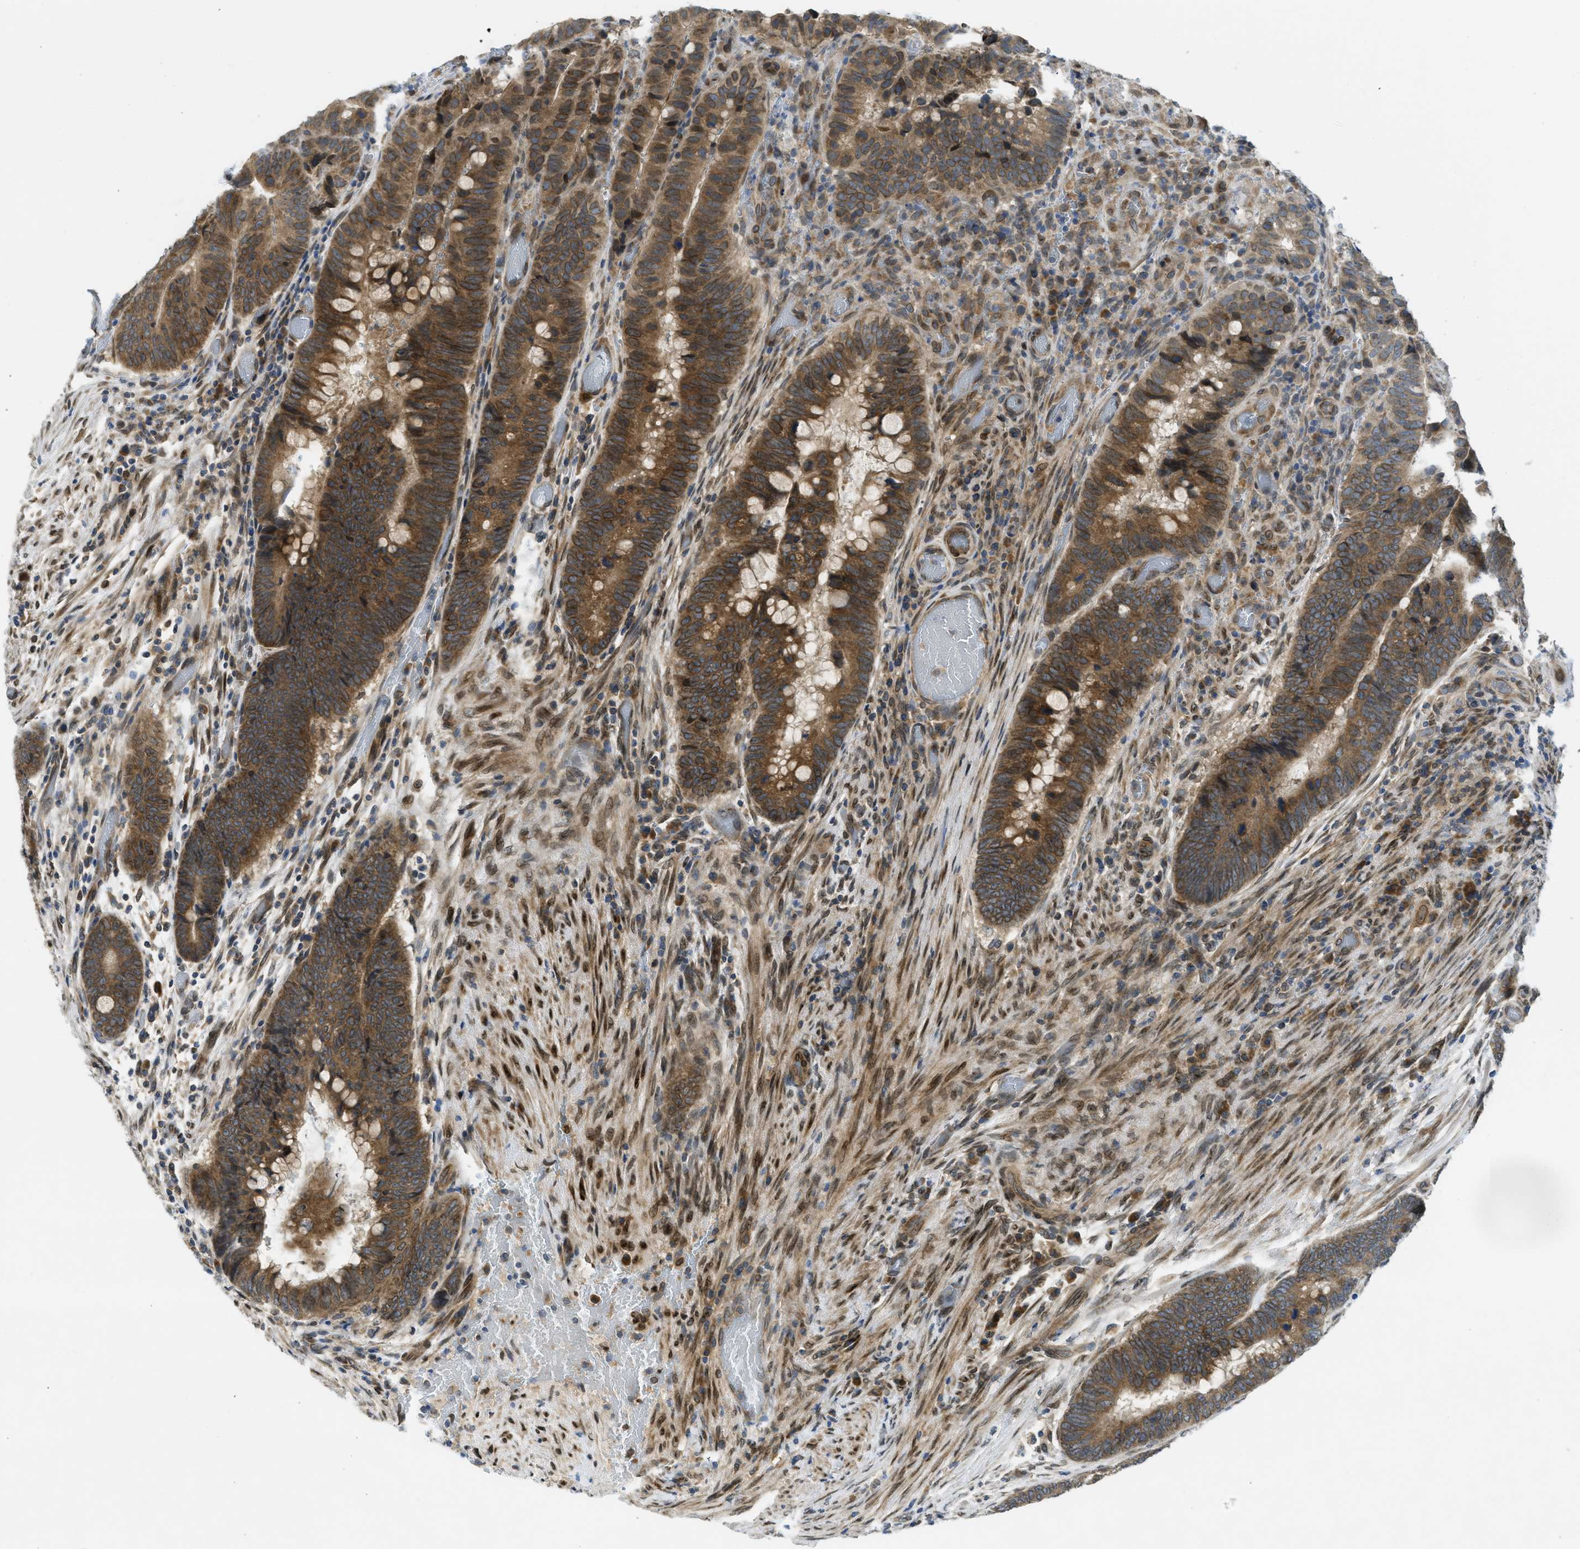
{"staining": {"intensity": "strong", "quantity": ">75%", "location": "cytoplasmic/membranous,nuclear"}, "tissue": "colorectal cancer", "cell_type": "Tumor cells", "image_type": "cancer", "snomed": [{"axis": "morphology", "description": "Normal tissue, NOS"}, {"axis": "morphology", "description": "Adenocarcinoma, NOS"}, {"axis": "topography", "description": "Rectum"}], "caption": "High-magnification brightfield microscopy of adenocarcinoma (colorectal) stained with DAB (brown) and counterstained with hematoxylin (blue). tumor cells exhibit strong cytoplasmic/membranous and nuclear staining is present in approximately>75% of cells. Nuclei are stained in blue.", "gene": "EIF2AK3", "patient": {"sex": "male", "age": 92}}